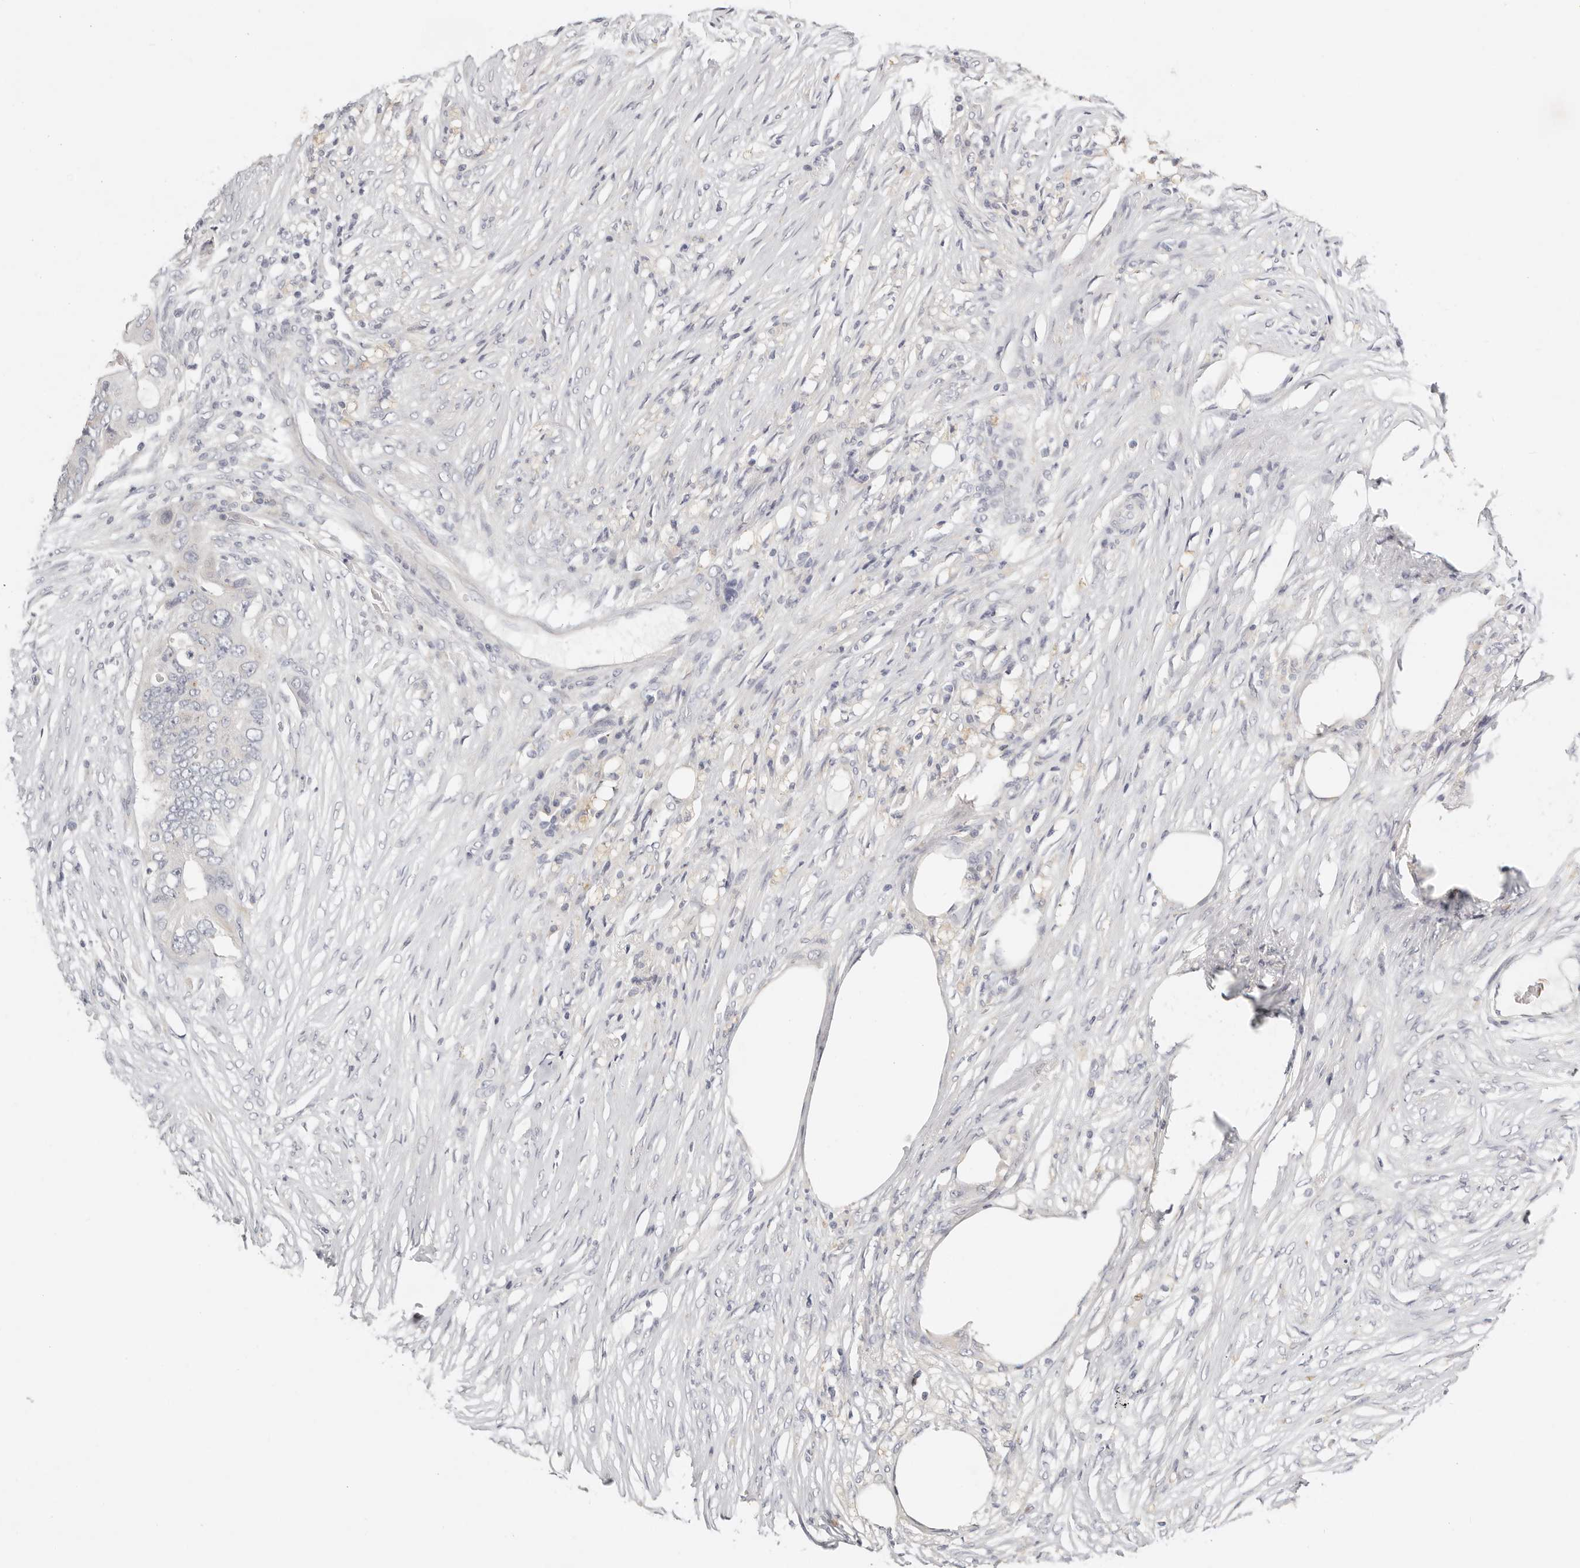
{"staining": {"intensity": "negative", "quantity": "none", "location": "none"}, "tissue": "colorectal cancer", "cell_type": "Tumor cells", "image_type": "cancer", "snomed": [{"axis": "morphology", "description": "Adenocarcinoma, NOS"}, {"axis": "topography", "description": "Colon"}], "caption": "Immunohistochemical staining of human colorectal cancer shows no significant positivity in tumor cells.", "gene": "TMEM63B", "patient": {"sex": "male", "age": 71}}